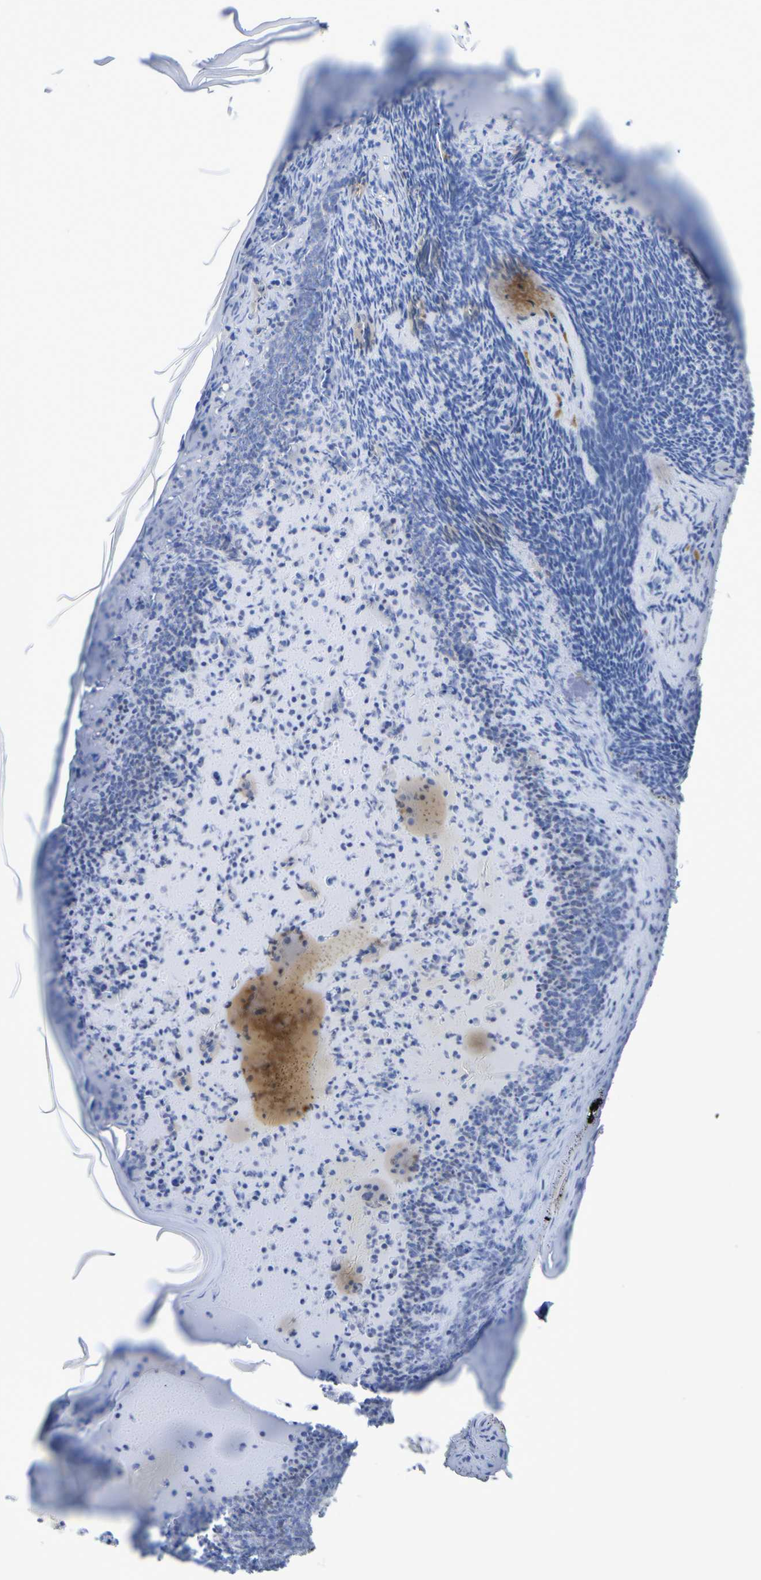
{"staining": {"intensity": "negative", "quantity": "none", "location": "none"}, "tissue": "skin cancer", "cell_type": "Tumor cells", "image_type": "cancer", "snomed": [{"axis": "morphology", "description": "Basal cell carcinoma"}, {"axis": "topography", "description": "Skin"}], "caption": "IHC photomicrograph of skin cancer stained for a protein (brown), which exhibits no positivity in tumor cells. (DAB (3,3'-diaminobenzidine) immunohistochemistry (IHC) visualized using brightfield microscopy, high magnification).", "gene": "CDC5L", "patient": {"sex": "female", "age": 70}}